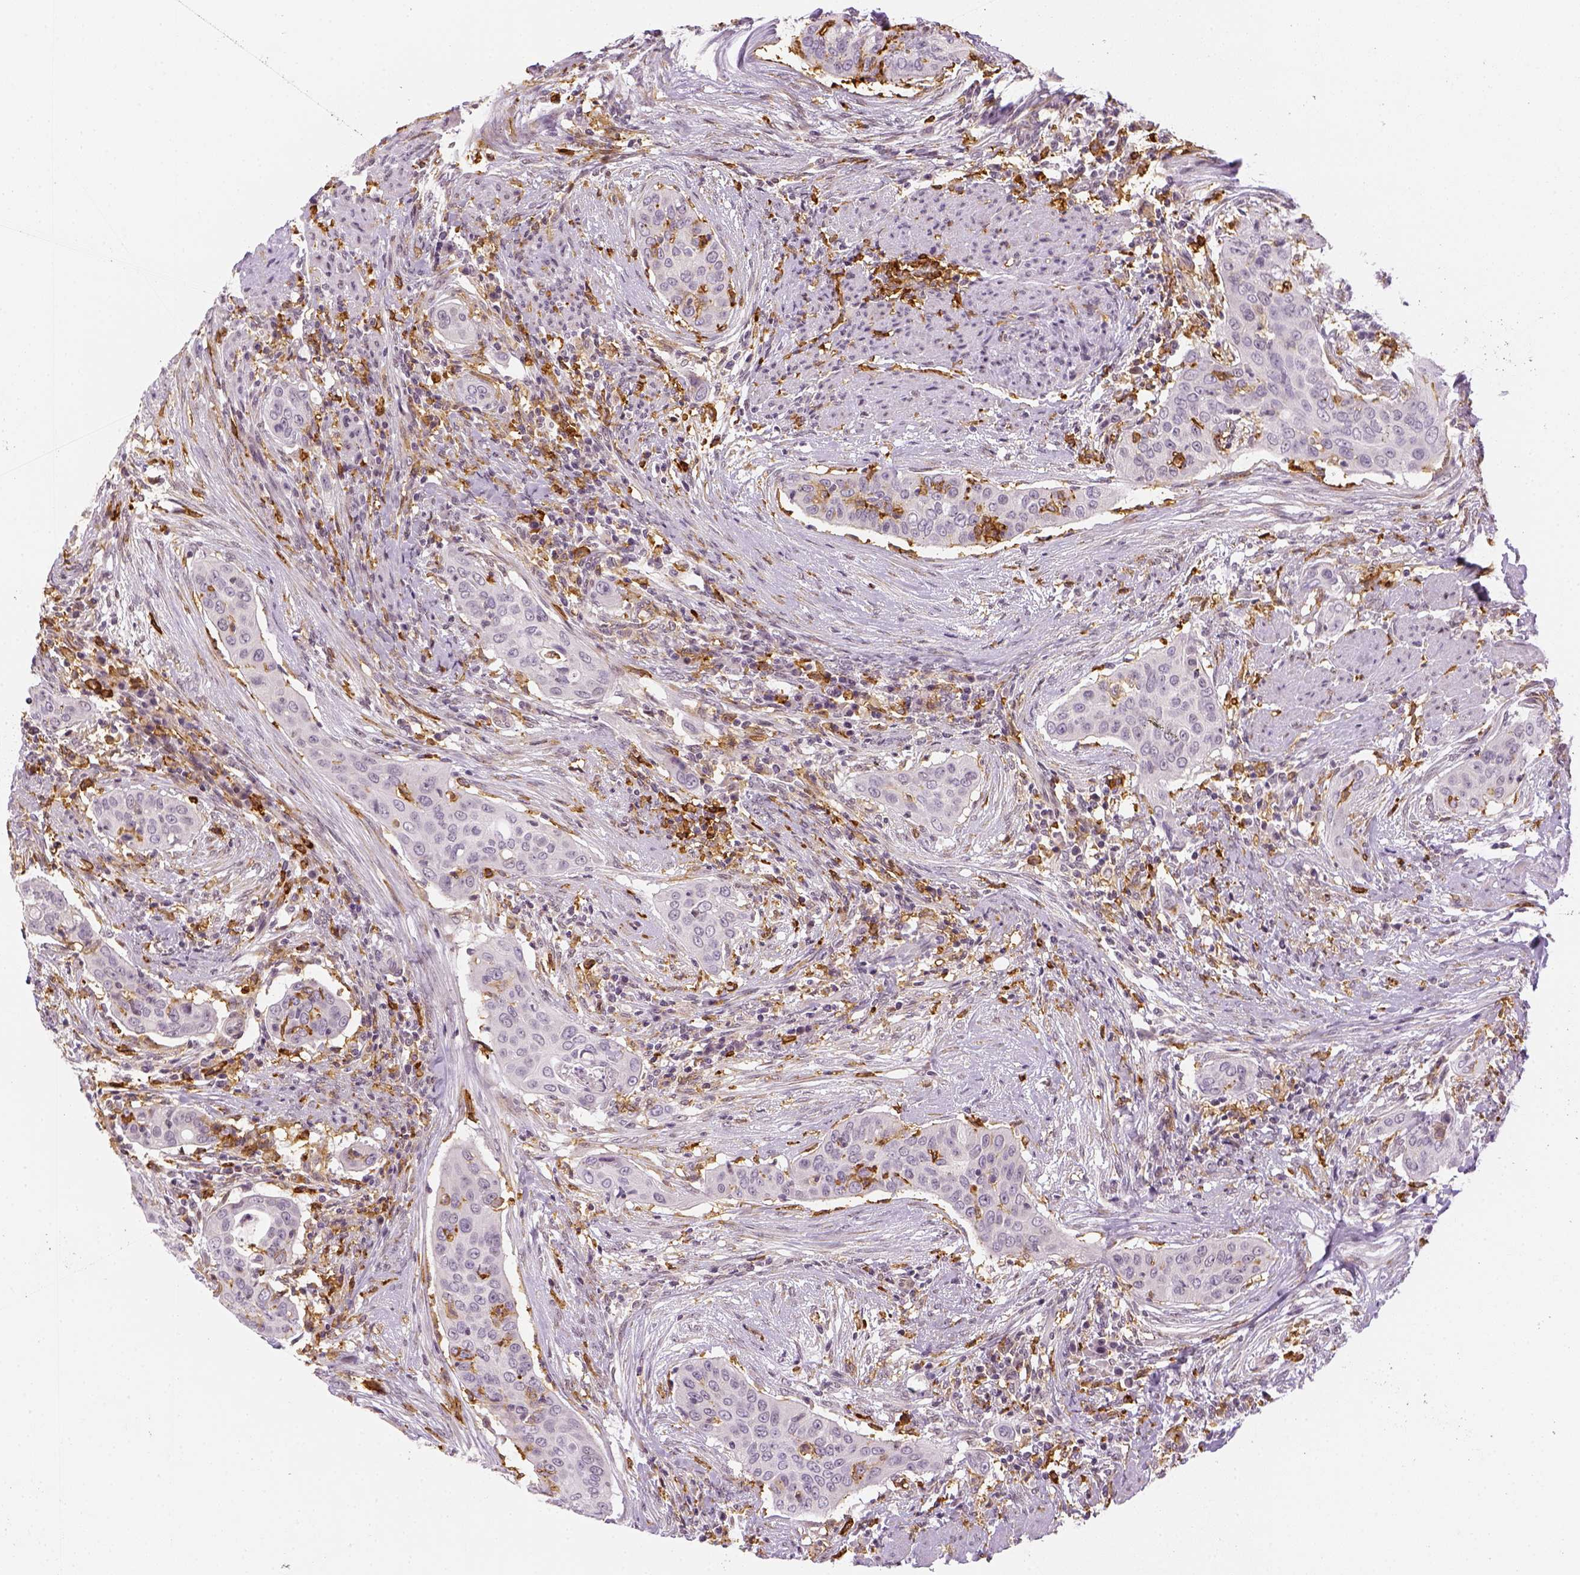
{"staining": {"intensity": "negative", "quantity": "none", "location": "none"}, "tissue": "urothelial cancer", "cell_type": "Tumor cells", "image_type": "cancer", "snomed": [{"axis": "morphology", "description": "Urothelial carcinoma, High grade"}, {"axis": "topography", "description": "Urinary bladder"}], "caption": "This is a photomicrograph of immunohistochemistry staining of urothelial cancer, which shows no expression in tumor cells.", "gene": "CD14", "patient": {"sex": "male", "age": 82}}